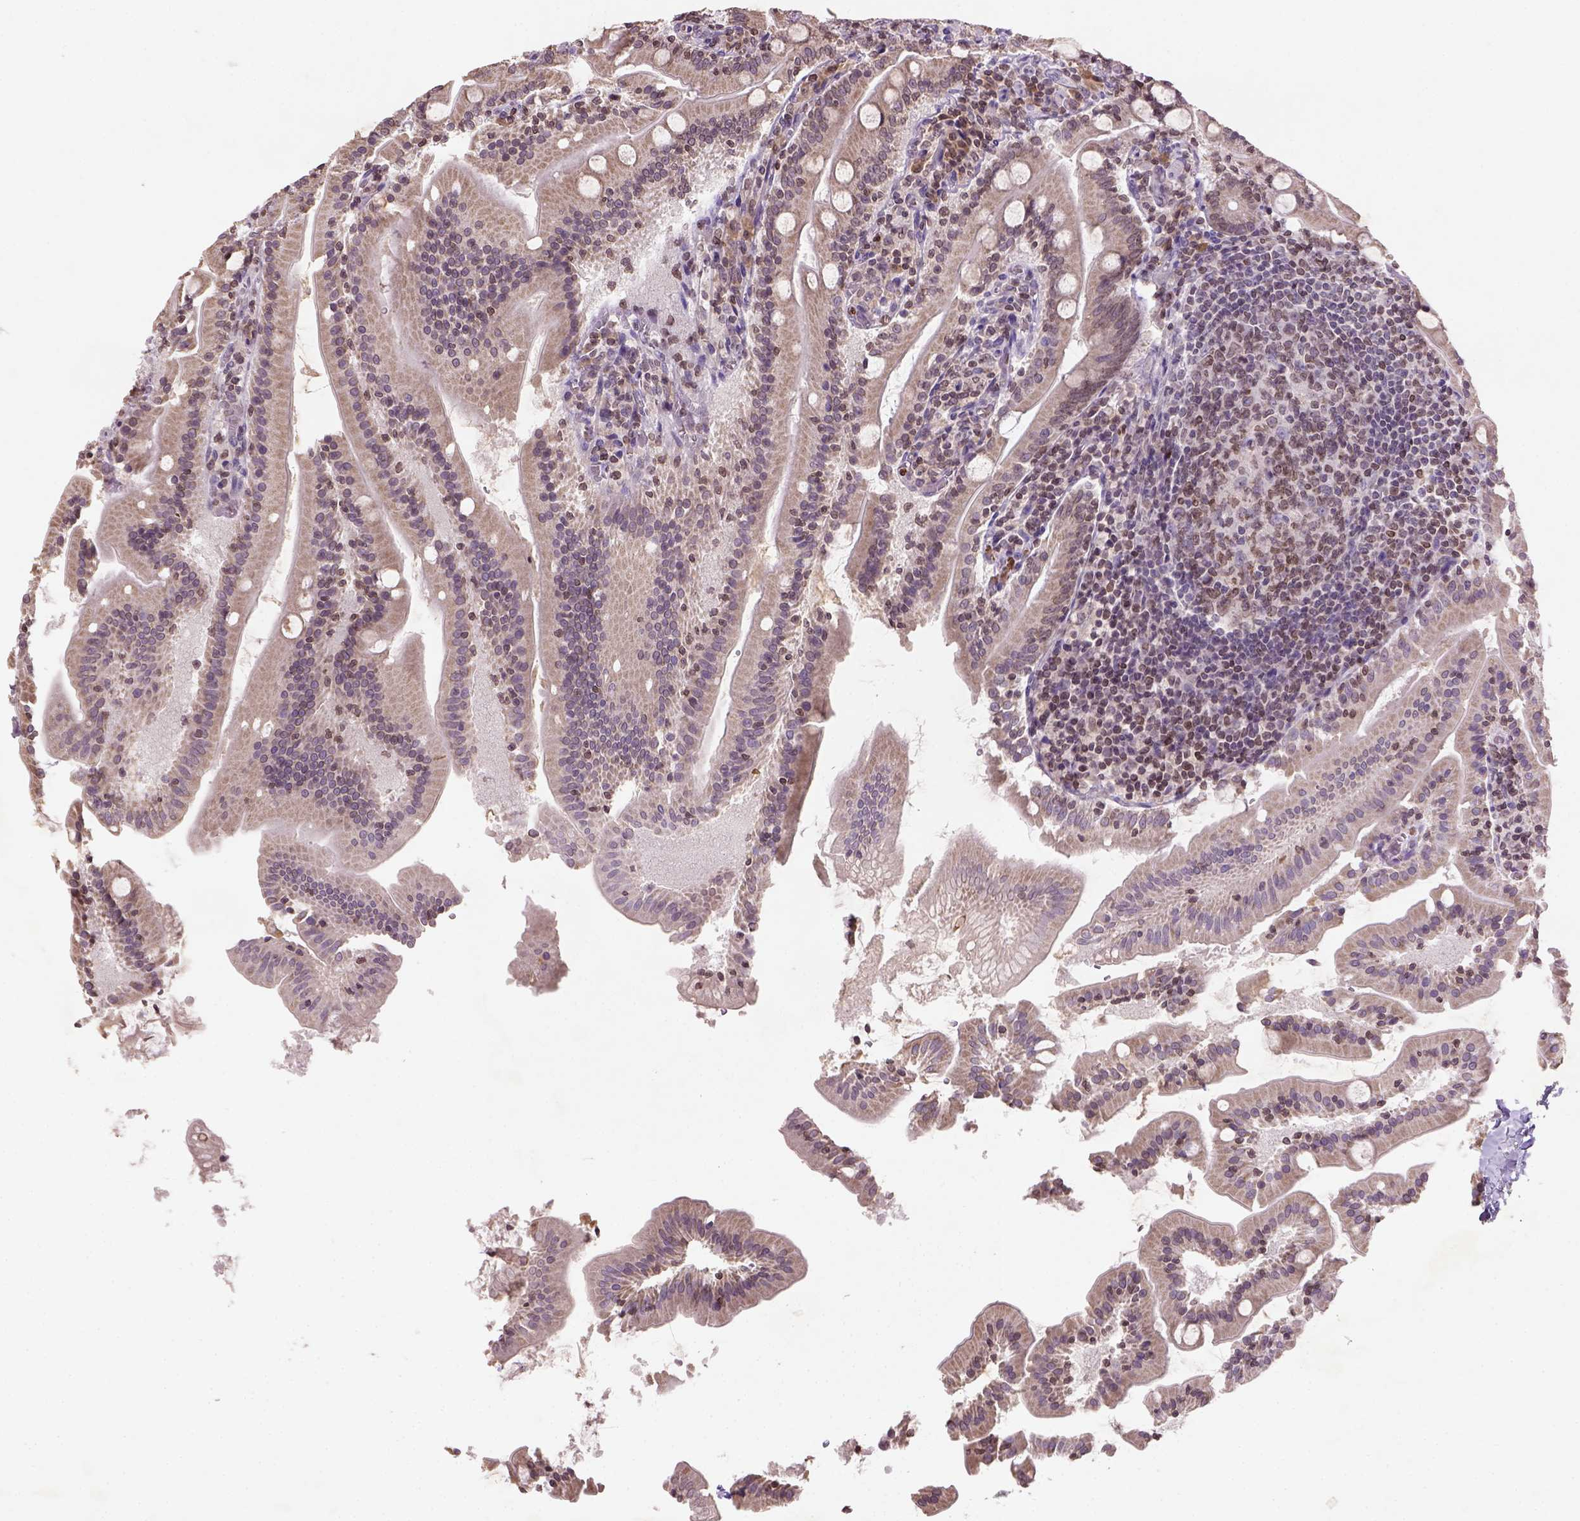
{"staining": {"intensity": "weak", "quantity": "25%-75%", "location": "cytoplasmic/membranous,nuclear"}, "tissue": "small intestine", "cell_type": "Glandular cells", "image_type": "normal", "snomed": [{"axis": "morphology", "description": "Normal tissue, NOS"}, {"axis": "topography", "description": "Small intestine"}], "caption": "Protein analysis of normal small intestine demonstrates weak cytoplasmic/membranous,nuclear positivity in about 25%-75% of glandular cells. The protein of interest is shown in brown color, while the nuclei are stained blue.", "gene": "NUDT3", "patient": {"sex": "male", "age": 37}}